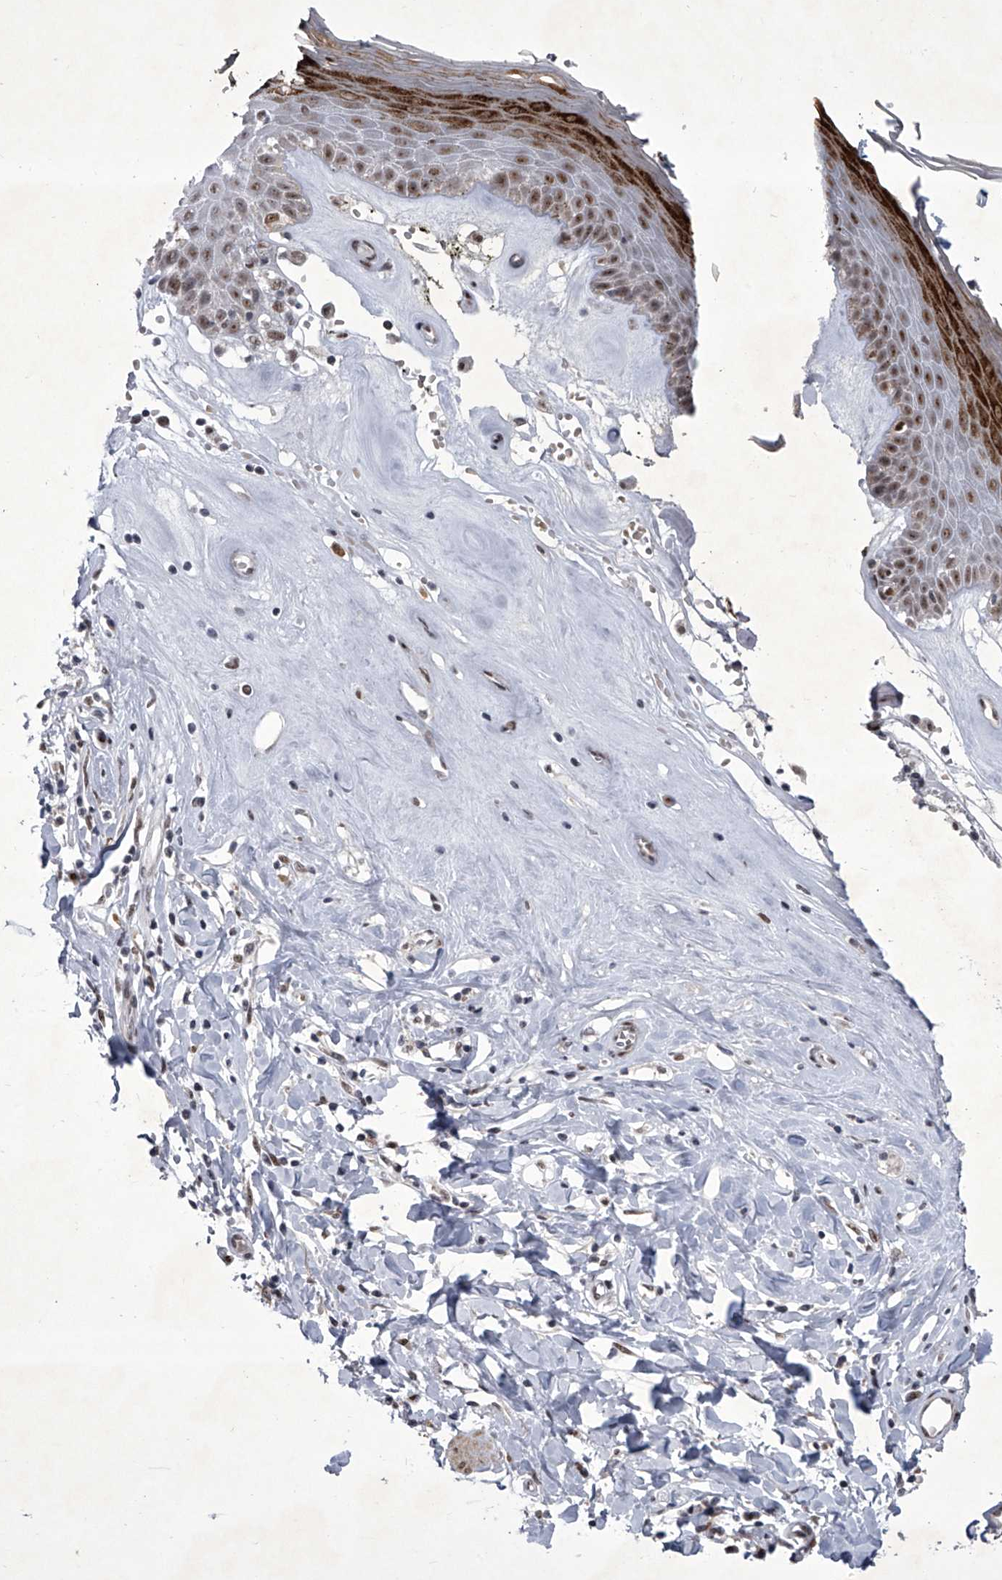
{"staining": {"intensity": "strong", "quantity": ">75%", "location": "cytoplasmic/membranous,nuclear"}, "tissue": "skin", "cell_type": "Epidermal cells", "image_type": "normal", "snomed": [{"axis": "morphology", "description": "Normal tissue, NOS"}, {"axis": "morphology", "description": "Inflammation, NOS"}, {"axis": "topography", "description": "Vulva"}], "caption": "A micrograph of human skin stained for a protein displays strong cytoplasmic/membranous,nuclear brown staining in epidermal cells. The protein is stained brown, and the nuclei are stained in blue (DAB IHC with brightfield microscopy, high magnification).", "gene": "MLLT1", "patient": {"sex": "female", "age": 84}}